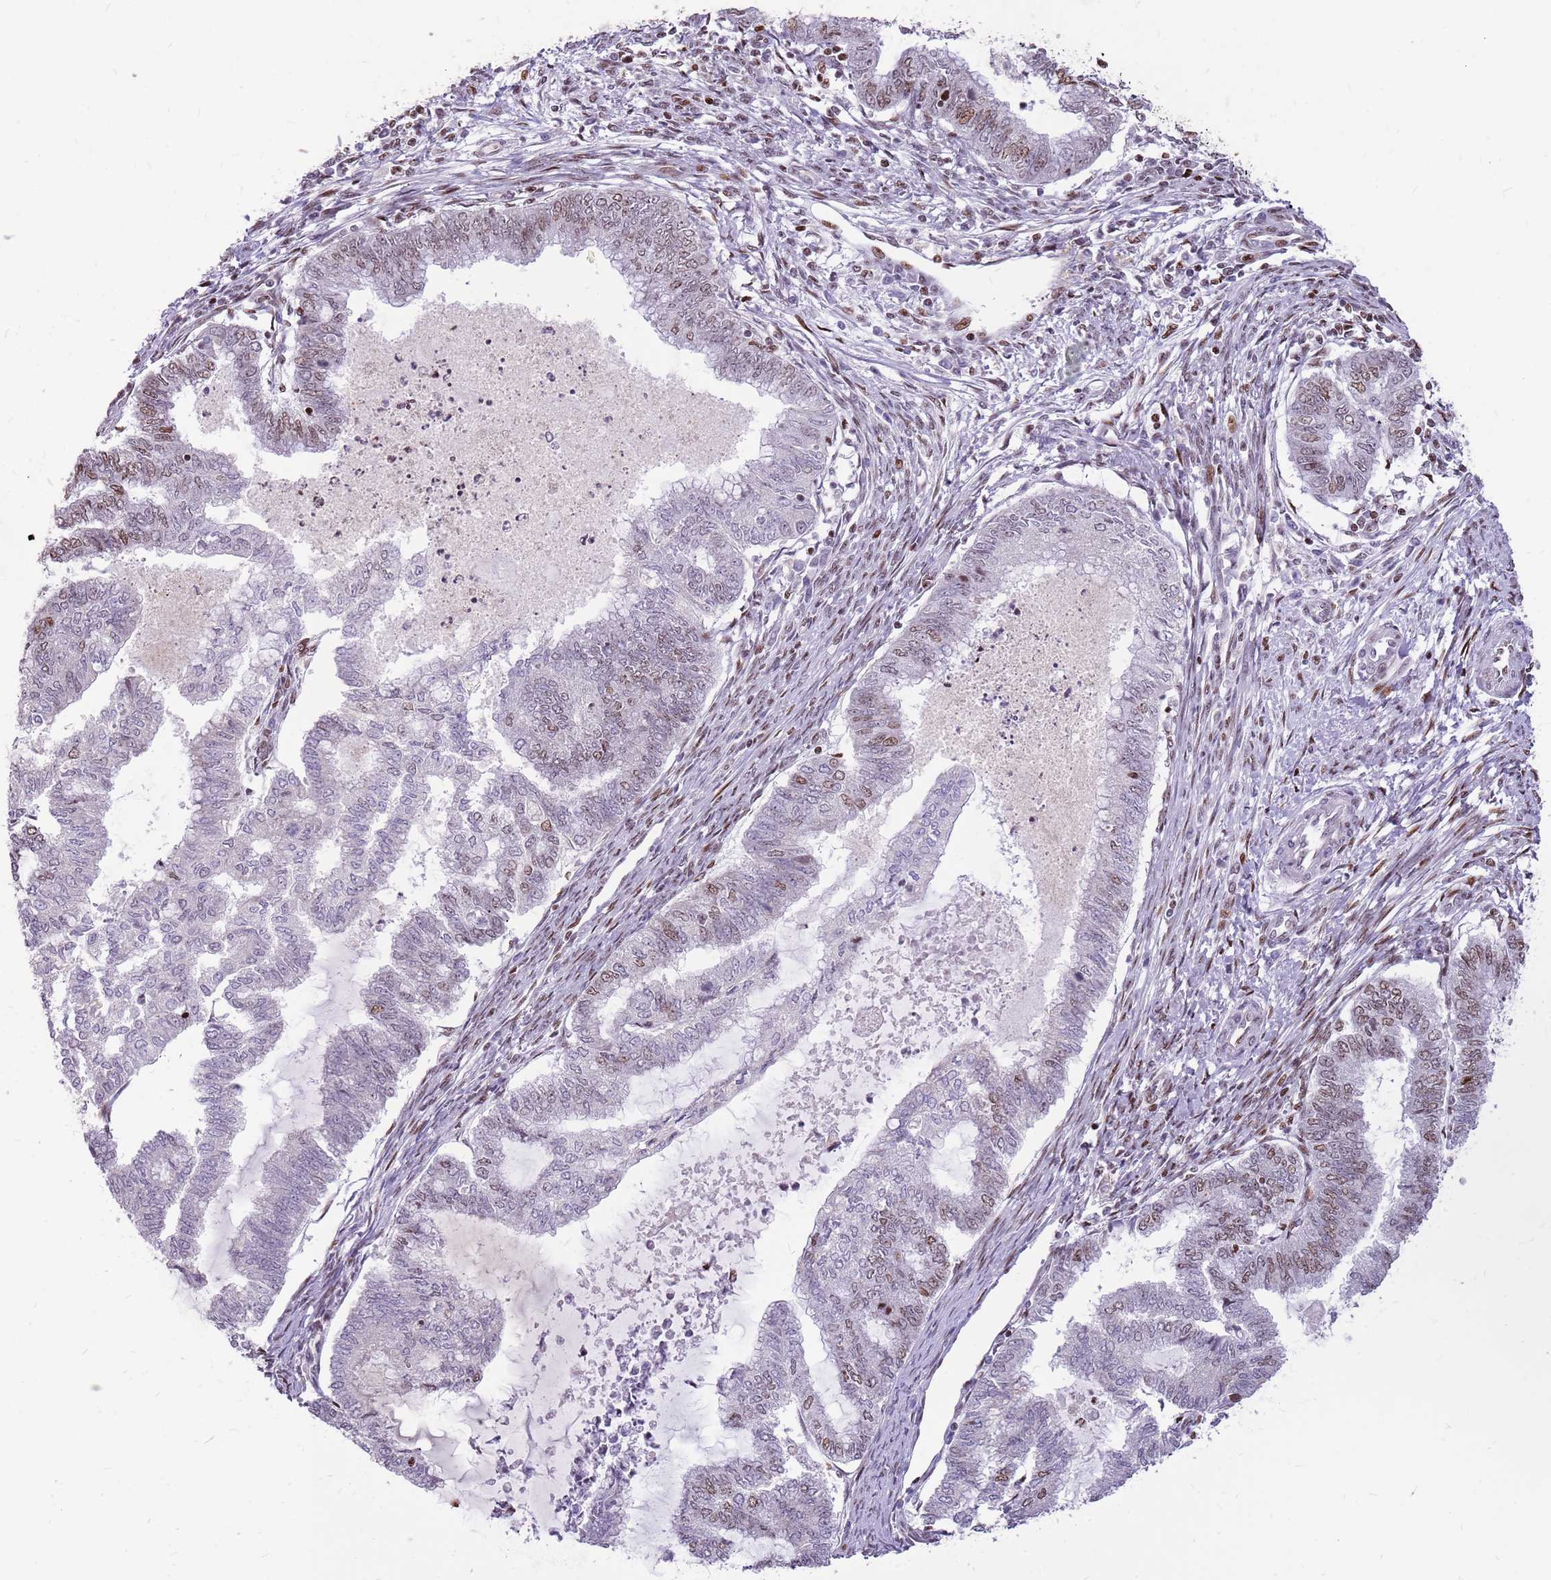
{"staining": {"intensity": "moderate", "quantity": "<25%", "location": "nuclear"}, "tissue": "endometrial cancer", "cell_type": "Tumor cells", "image_type": "cancer", "snomed": [{"axis": "morphology", "description": "Adenocarcinoma, NOS"}, {"axis": "topography", "description": "Endometrium"}], "caption": "This micrograph displays adenocarcinoma (endometrial) stained with immunohistochemistry (IHC) to label a protein in brown. The nuclear of tumor cells show moderate positivity for the protein. Nuclei are counter-stained blue.", "gene": "WASHC4", "patient": {"sex": "female", "age": 79}}